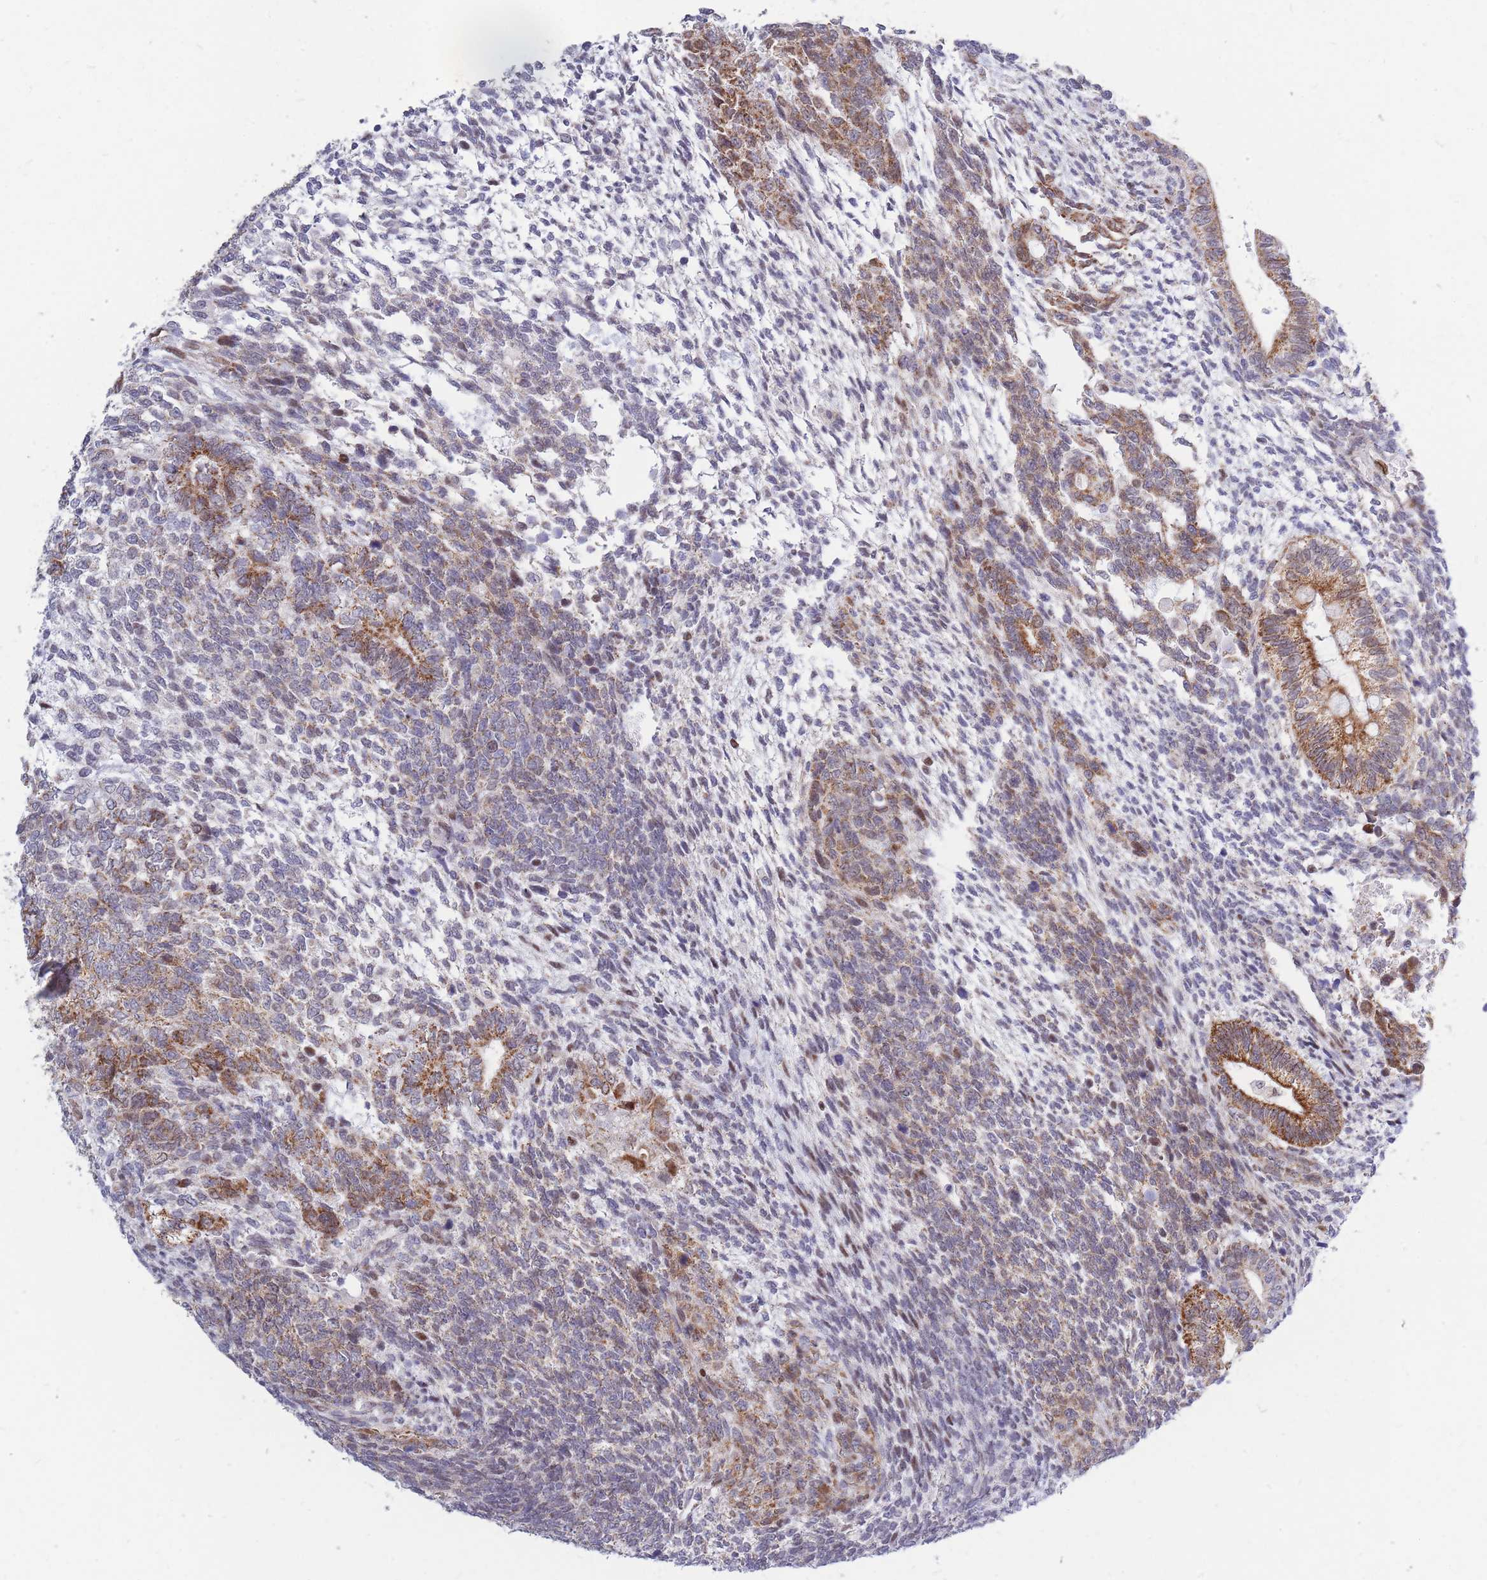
{"staining": {"intensity": "moderate", "quantity": ">75%", "location": "cytoplasmic/membranous"}, "tissue": "testis cancer", "cell_type": "Tumor cells", "image_type": "cancer", "snomed": [{"axis": "morphology", "description": "Carcinoma, Embryonal, NOS"}, {"axis": "topography", "description": "Testis"}], "caption": "This is a photomicrograph of immunohistochemistry (IHC) staining of testis cancer (embryonal carcinoma), which shows moderate staining in the cytoplasmic/membranous of tumor cells.", "gene": "MOB4", "patient": {"sex": "male", "age": 23}}